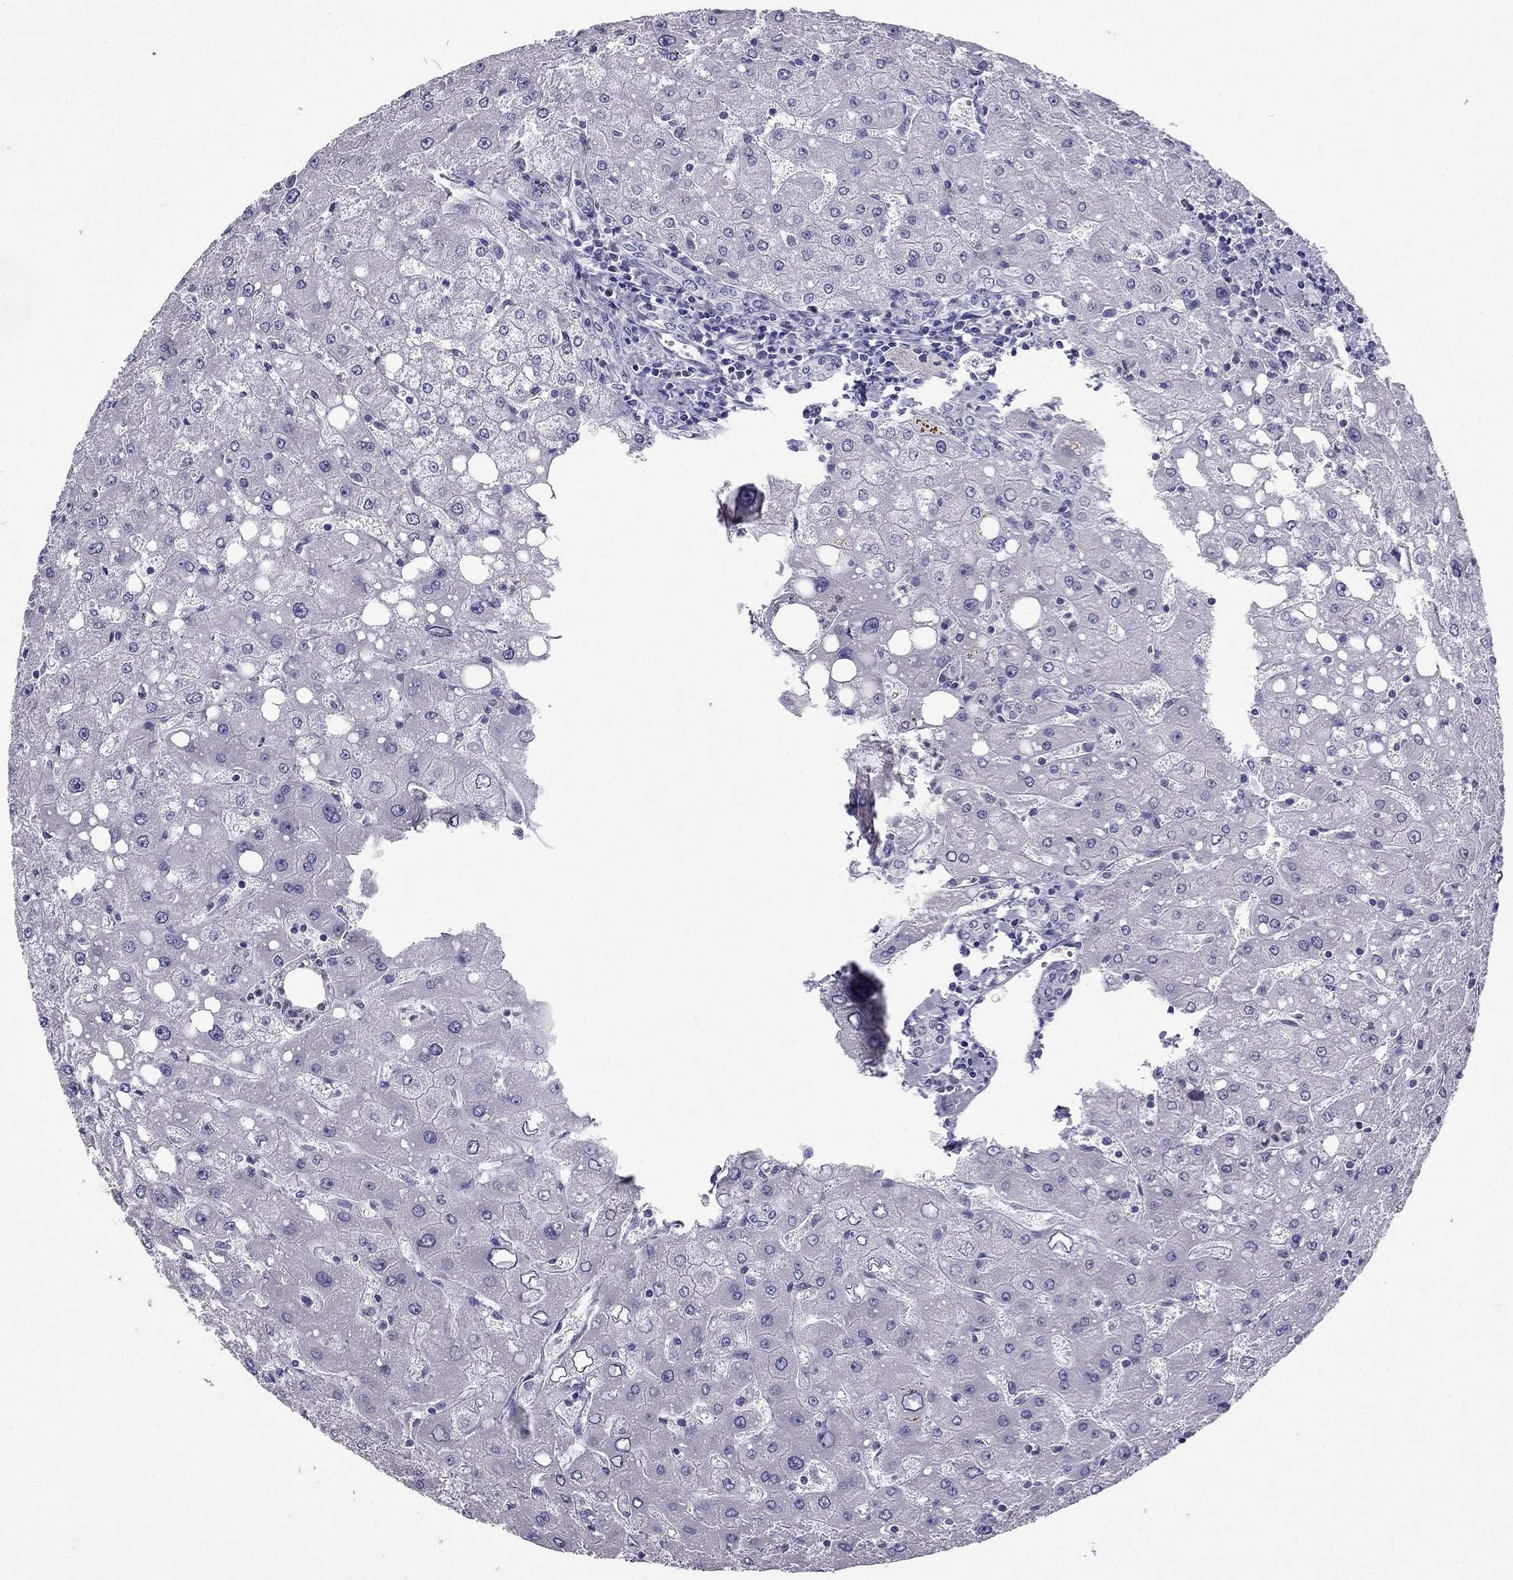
{"staining": {"intensity": "negative", "quantity": "none", "location": "none"}, "tissue": "liver", "cell_type": "Cholangiocytes", "image_type": "normal", "snomed": [{"axis": "morphology", "description": "Normal tissue, NOS"}, {"axis": "topography", "description": "Liver"}], "caption": "Protein analysis of benign liver shows no significant positivity in cholangiocytes.", "gene": "ARID3A", "patient": {"sex": "female", "age": 53}}